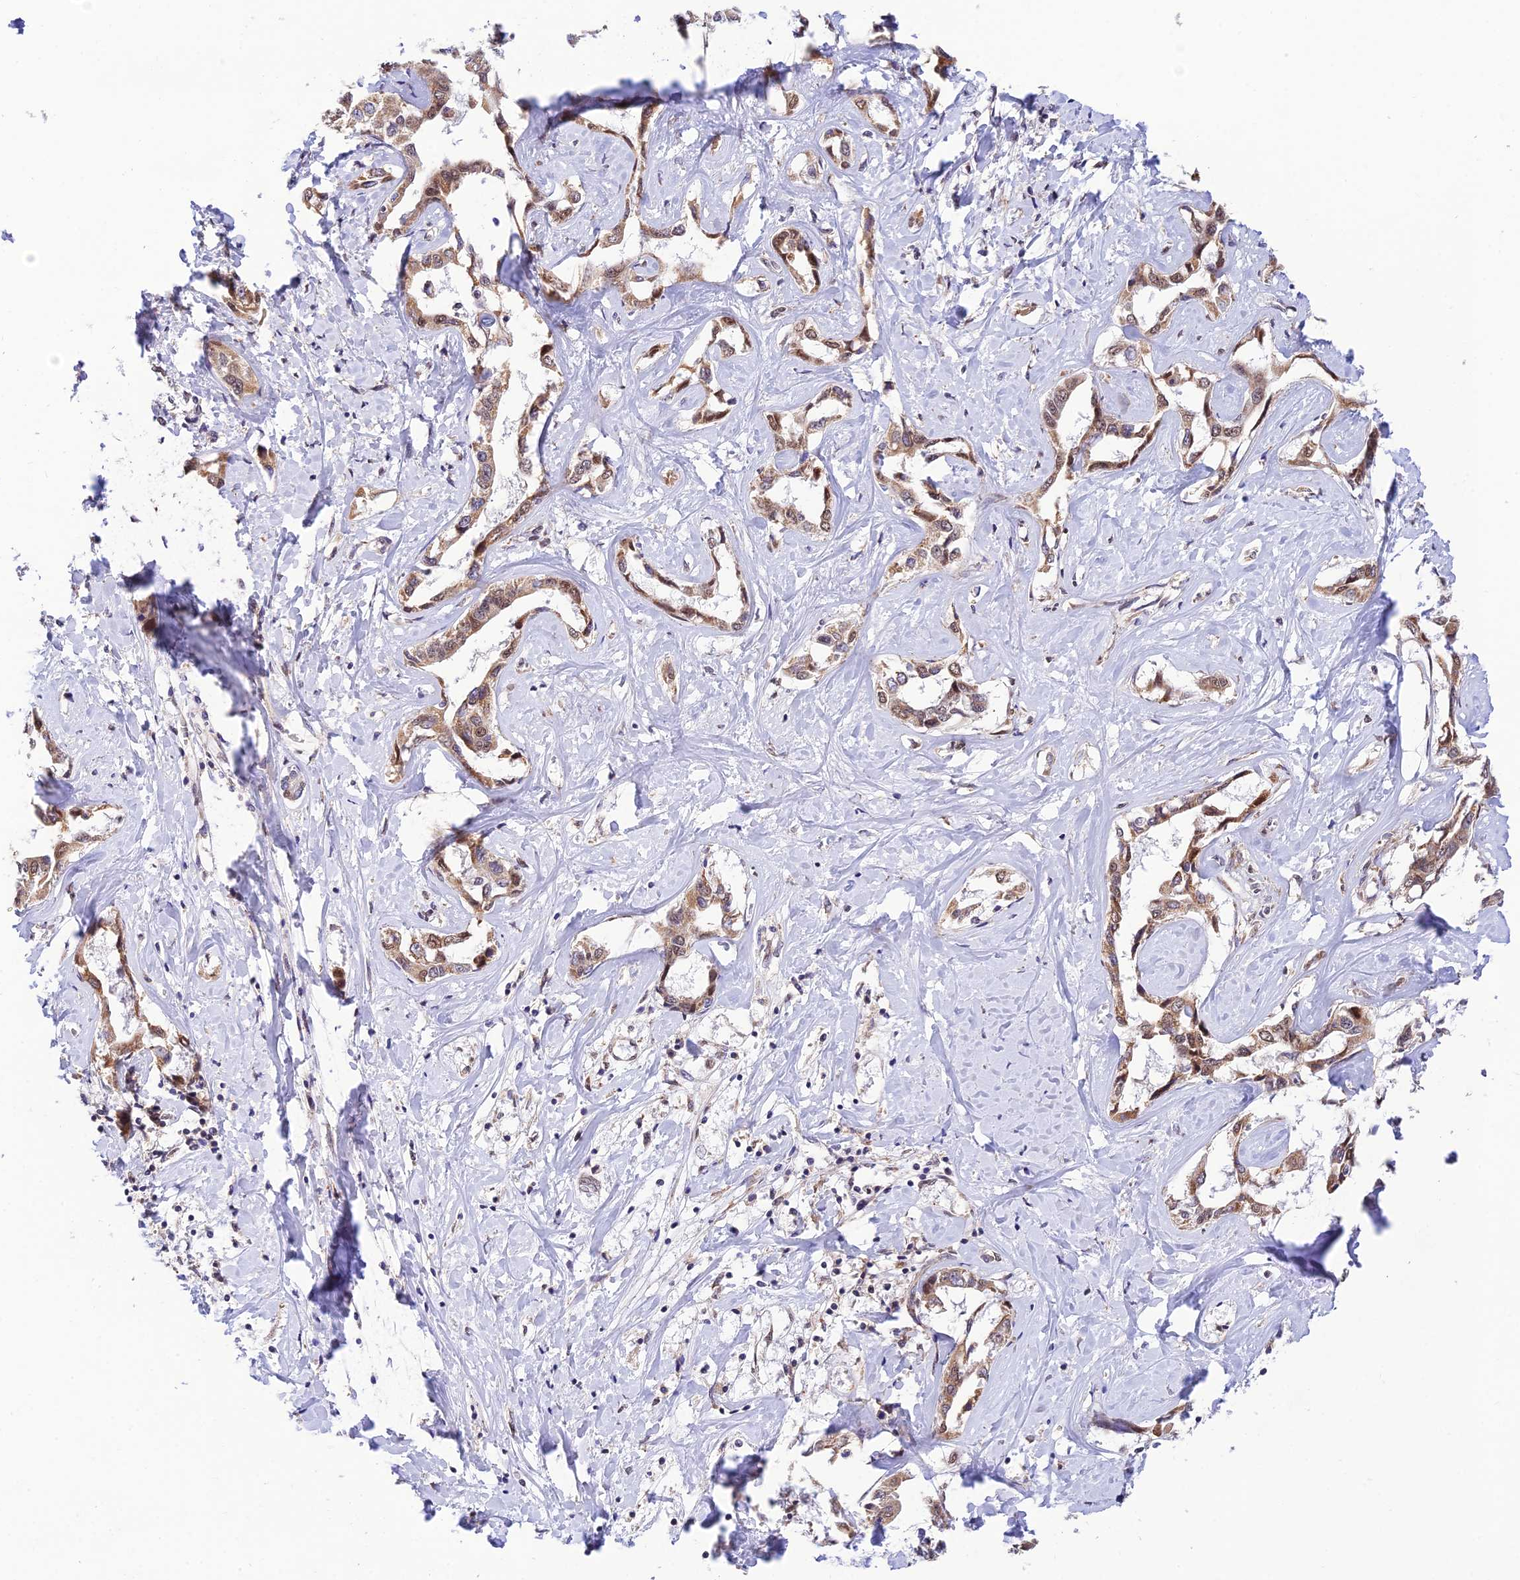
{"staining": {"intensity": "moderate", "quantity": ">75%", "location": "cytoplasmic/membranous,nuclear"}, "tissue": "liver cancer", "cell_type": "Tumor cells", "image_type": "cancer", "snomed": [{"axis": "morphology", "description": "Cholangiocarcinoma"}, {"axis": "topography", "description": "Liver"}], "caption": "Cholangiocarcinoma (liver) stained with IHC demonstrates moderate cytoplasmic/membranous and nuclear positivity in about >75% of tumor cells.", "gene": "C2orf49", "patient": {"sex": "male", "age": 59}}